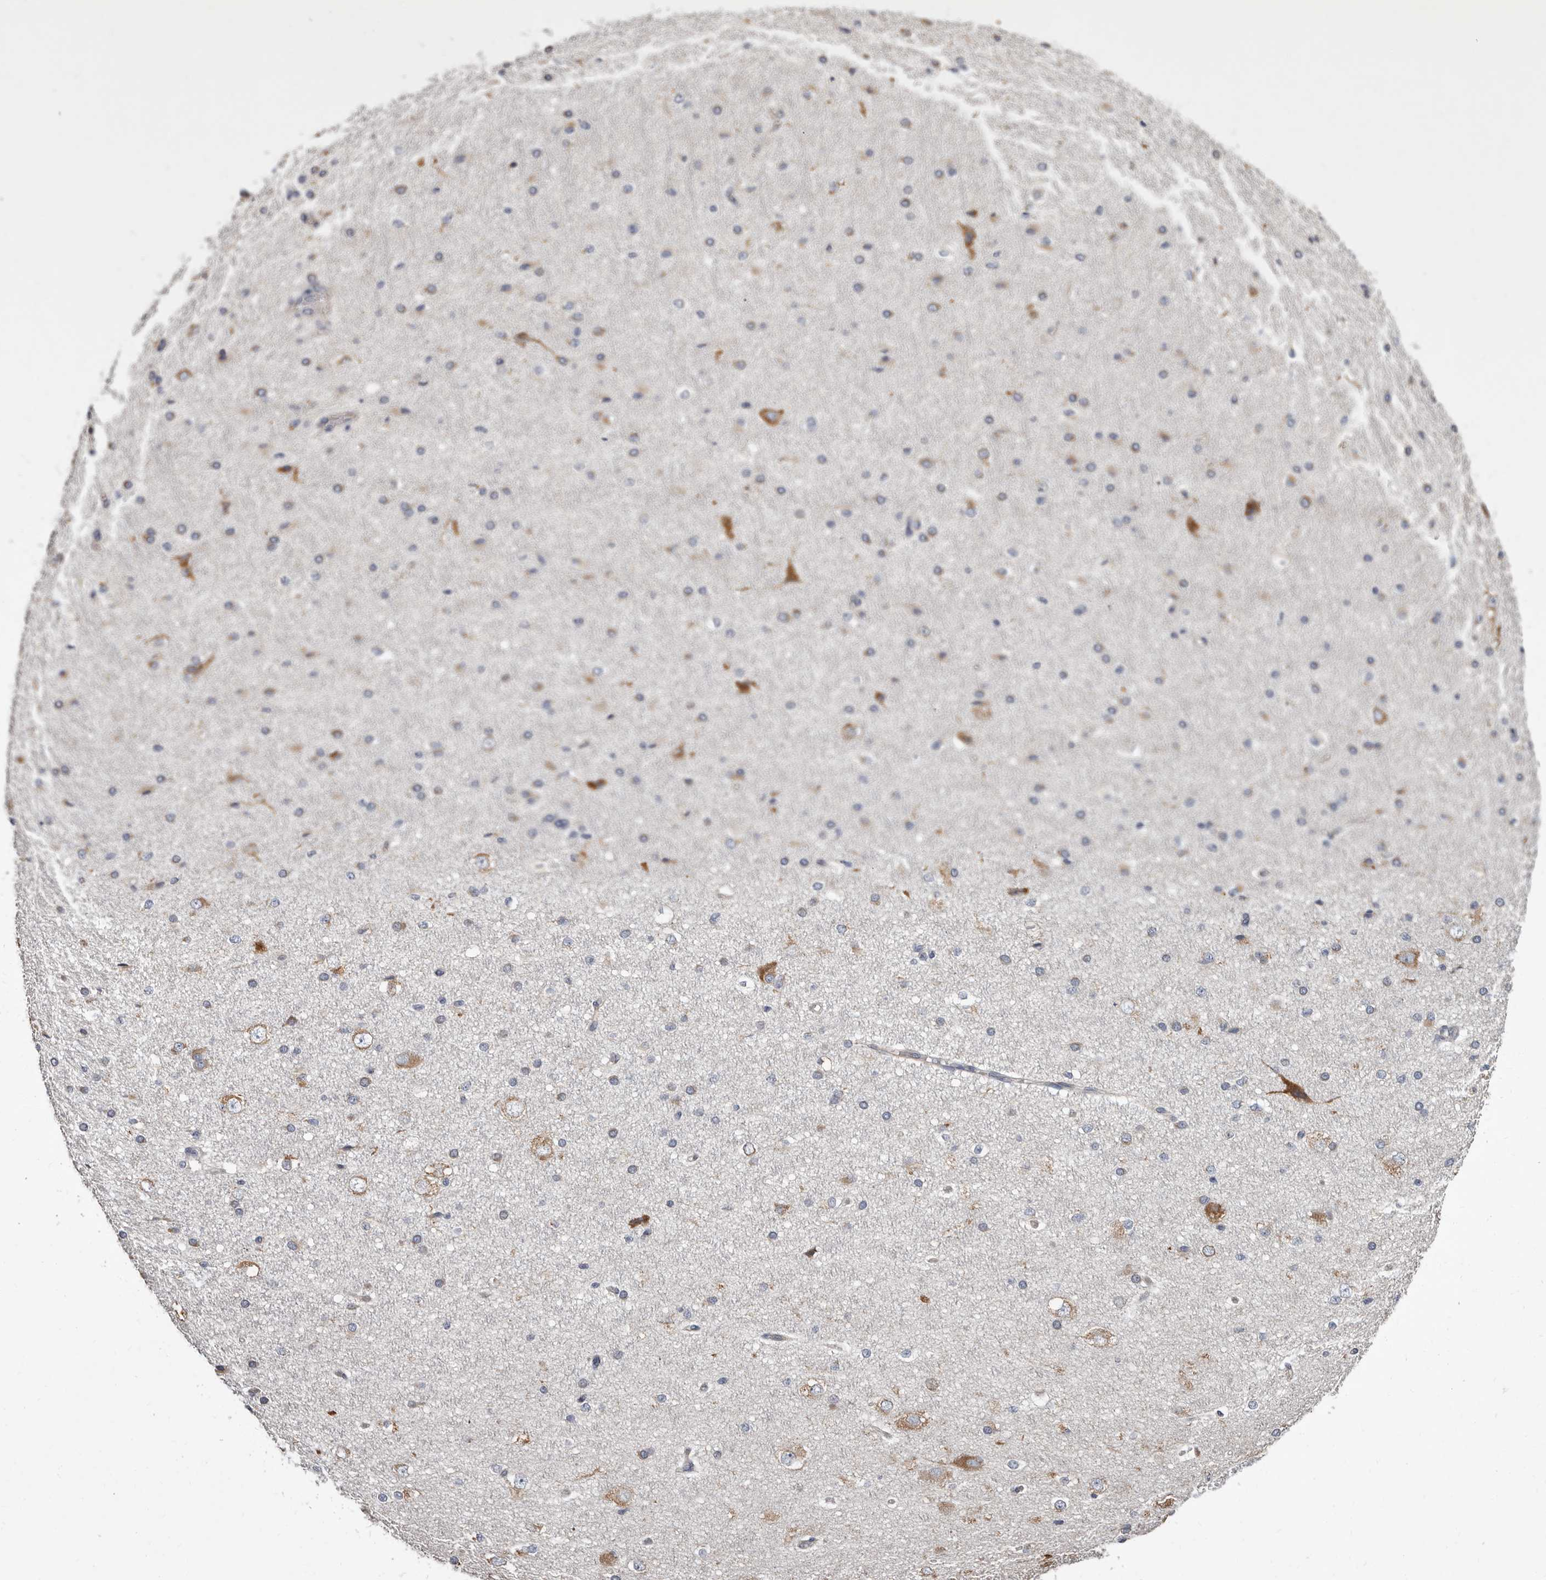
{"staining": {"intensity": "negative", "quantity": "none", "location": "none"}, "tissue": "cerebral cortex", "cell_type": "Endothelial cells", "image_type": "normal", "snomed": [{"axis": "morphology", "description": "Normal tissue, NOS"}, {"axis": "morphology", "description": "Developmental malformation"}, {"axis": "topography", "description": "Cerebral cortex"}], "caption": "Immunohistochemical staining of benign cerebral cortex exhibits no significant staining in endothelial cells.", "gene": "ASIC5", "patient": {"sex": "female", "age": 30}}